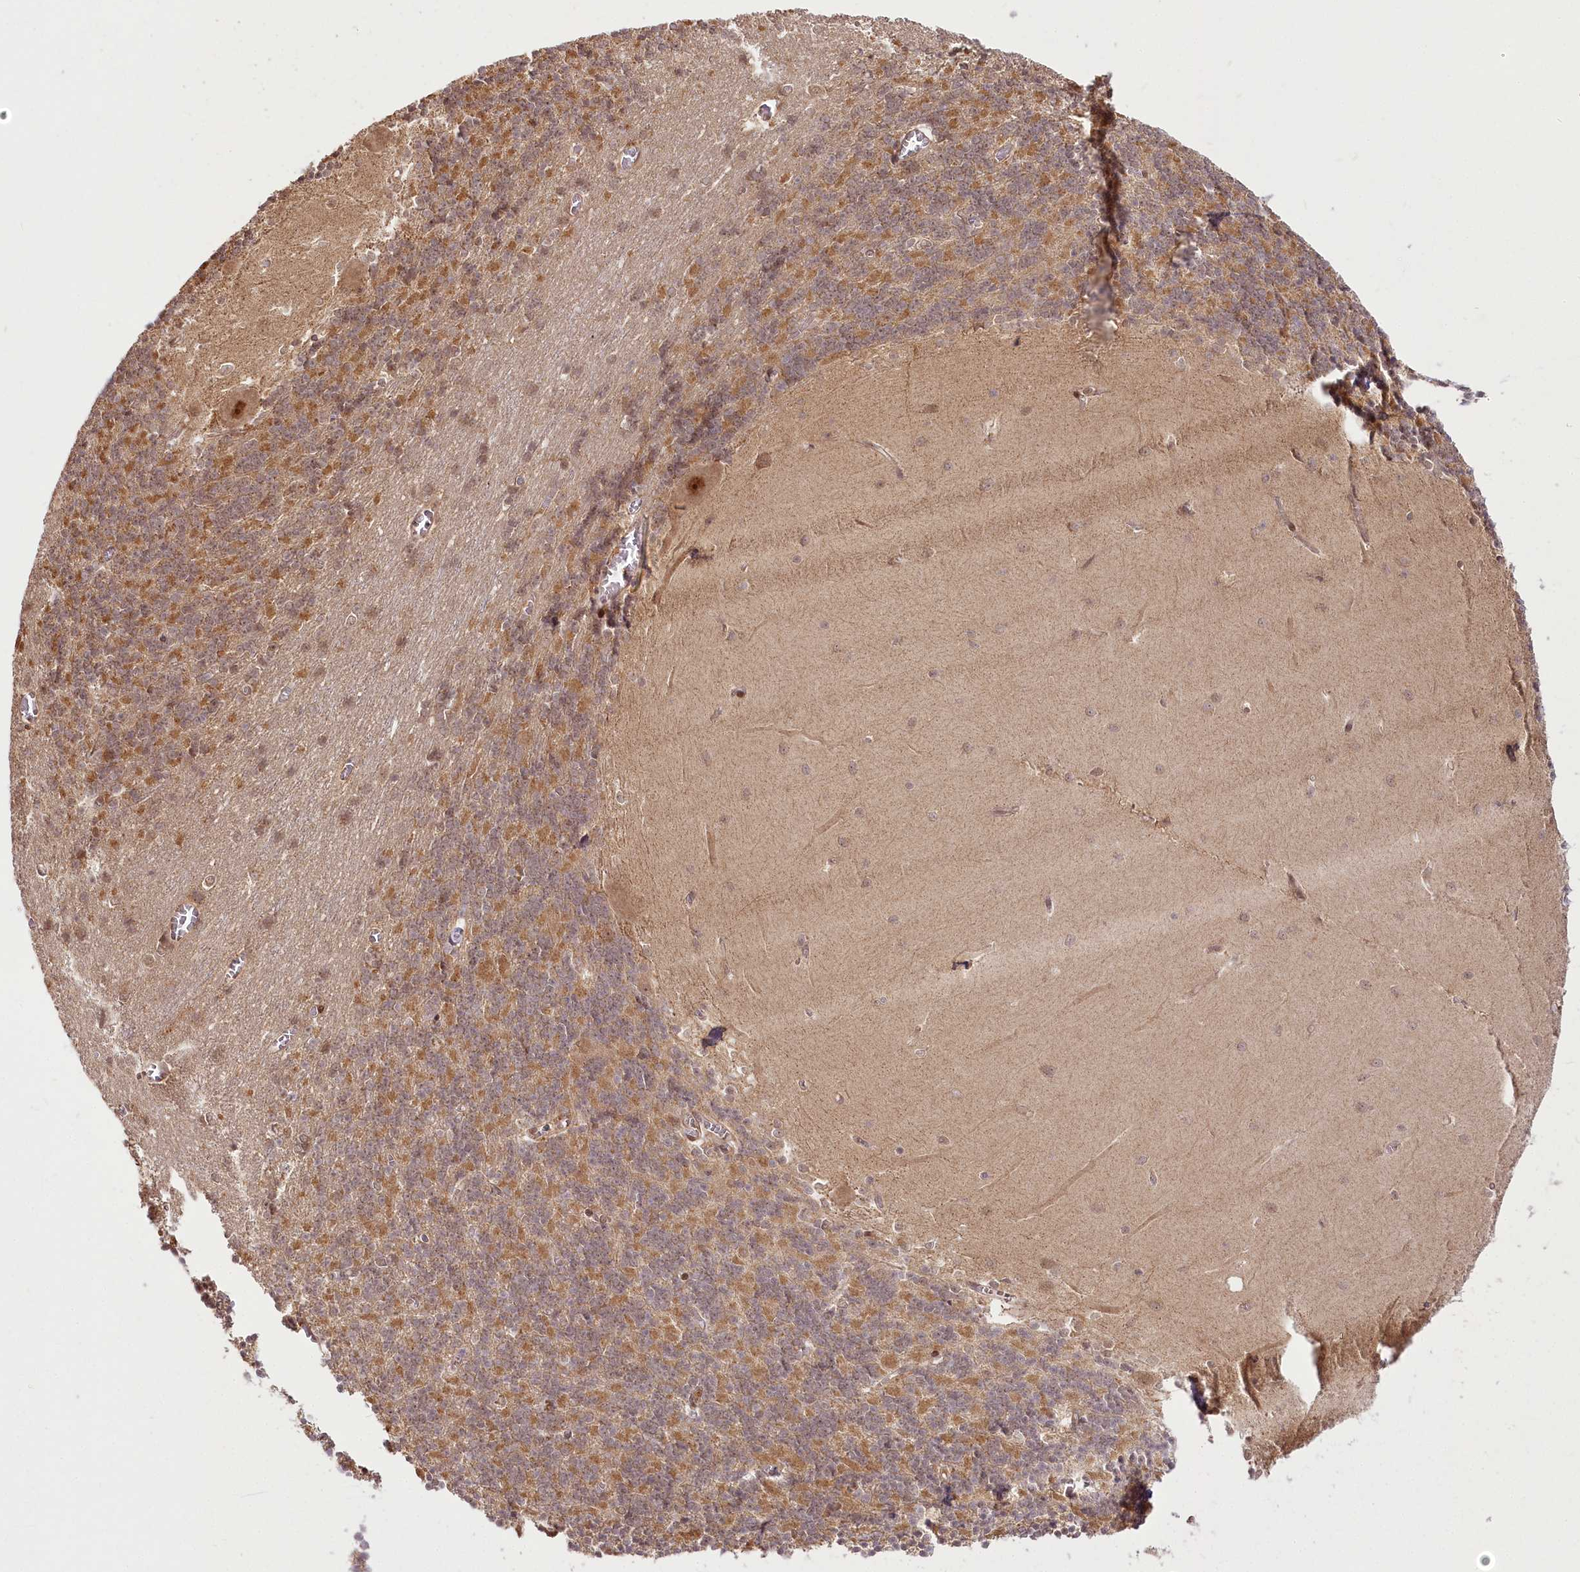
{"staining": {"intensity": "moderate", "quantity": "25%-75%", "location": "cytoplasmic/membranous"}, "tissue": "cerebellum", "cell_type": "Cells in granular layer", "image_type": "normal", "snomed": [{"axis": "morphology", "description": "Normal tissue, NOS"}, {"axis": "topography", "description": "Cerebellum"}], "caption": "Immunohistochemistry of benign human cerebellum demonstrates medium levels of moderate cytoplasmic/membranous staining in approximately 25%-75% of cells in granular layer. The protein of interest is shown in brown color, while the nuclei are stained blue.", "gene": "R3HDM2", "patient": {"sex": "male", "age": 37}}